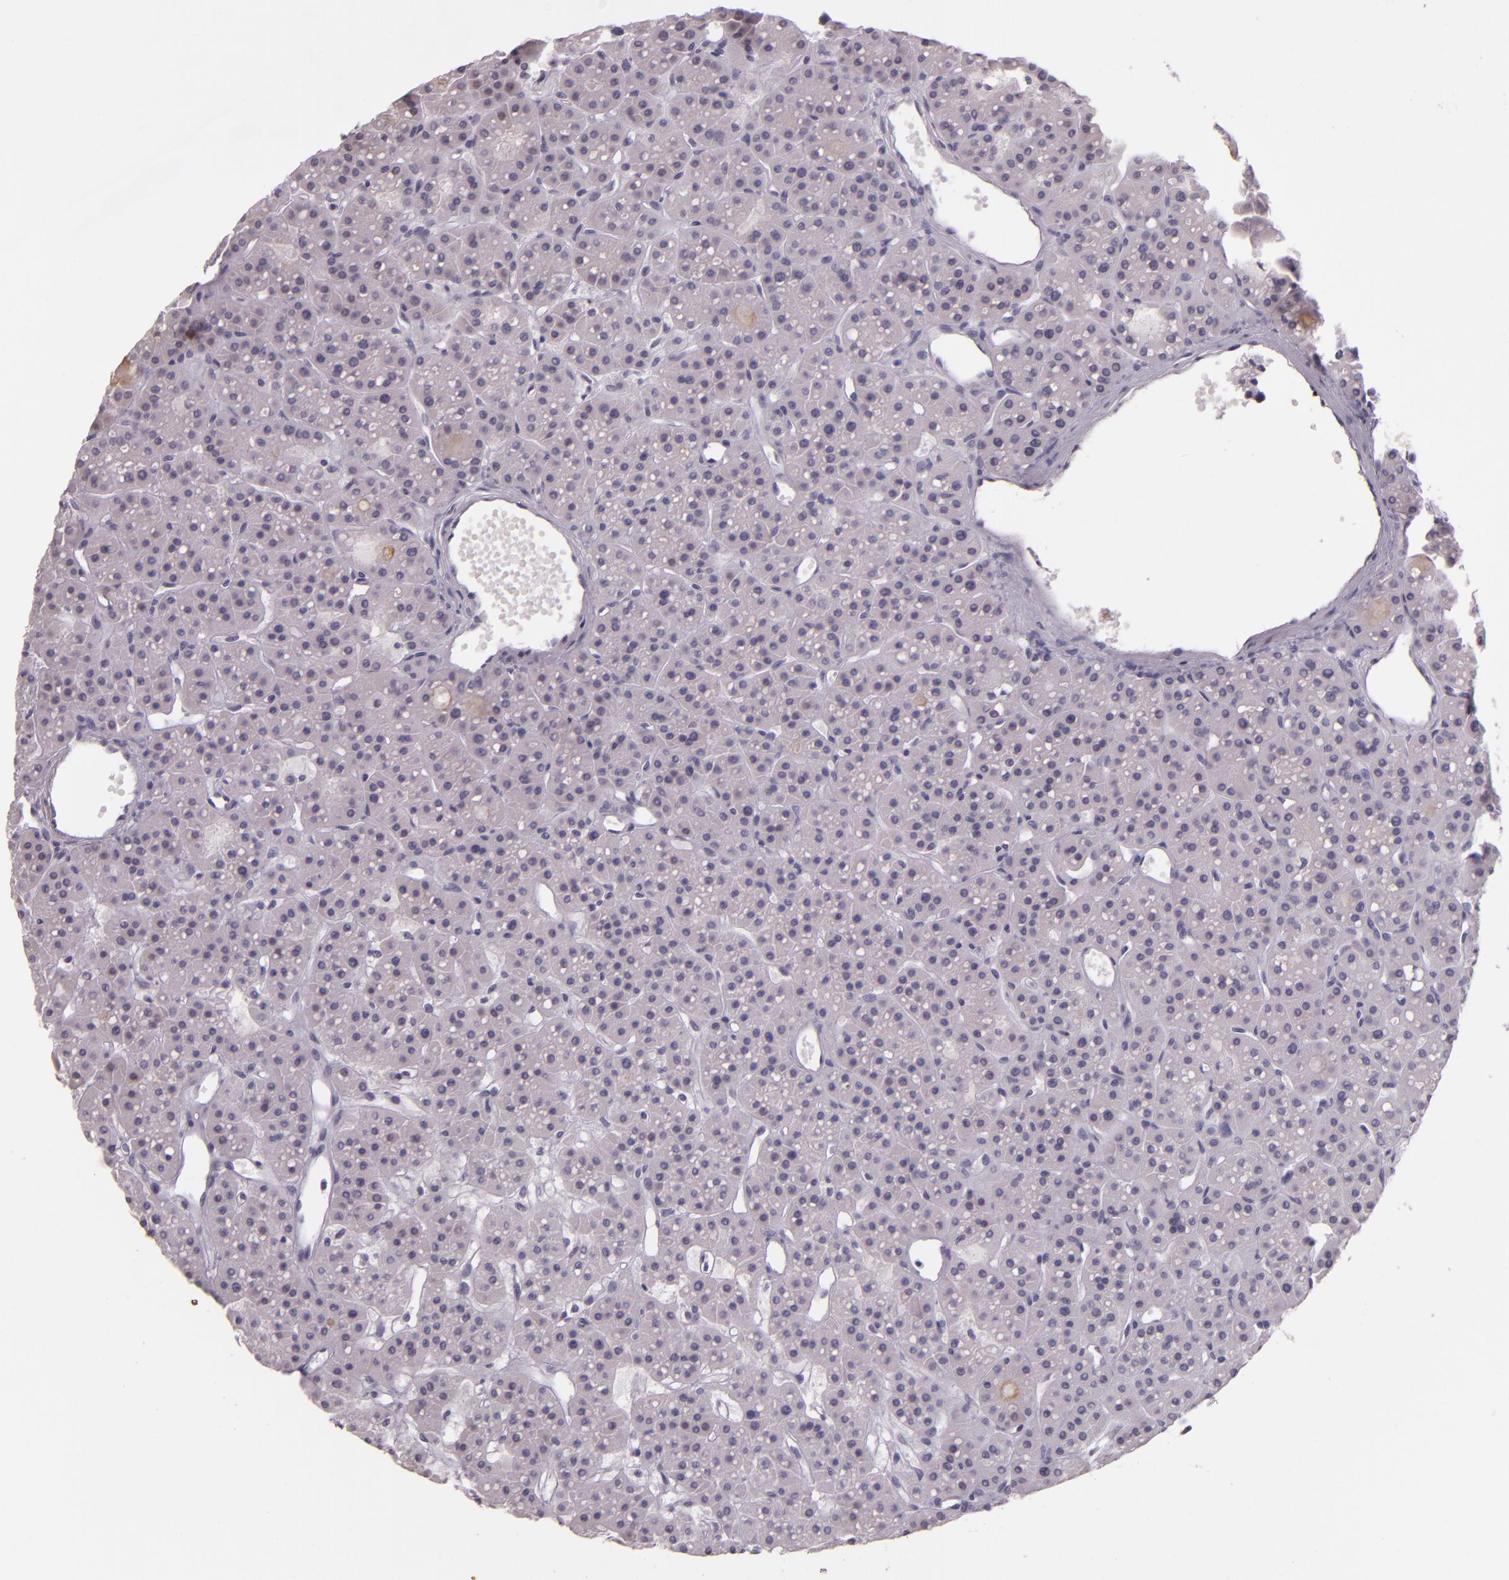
{"staining": {"intensity": "weak", "quantity": "<25%", "location": "cytoplasmic/membranous"}, "tissue": "parathyroid gland", "cell_type": "Glandular cells", "image_type": "normal", "snomed": [{"axis": "morphology", "description": "Normal tissue, NOS"}, {"axis": "topography", "description": "Parathyroid gland"}], "caption": "Immunohistochemistry photomicrograph of unremarkable parathyroid gland: human parathyroid gland stained with DAB shows no significant protein staining in glandular cells.", "gene": "HSPA8", "patient": {"sex": "female", "age": 76}}